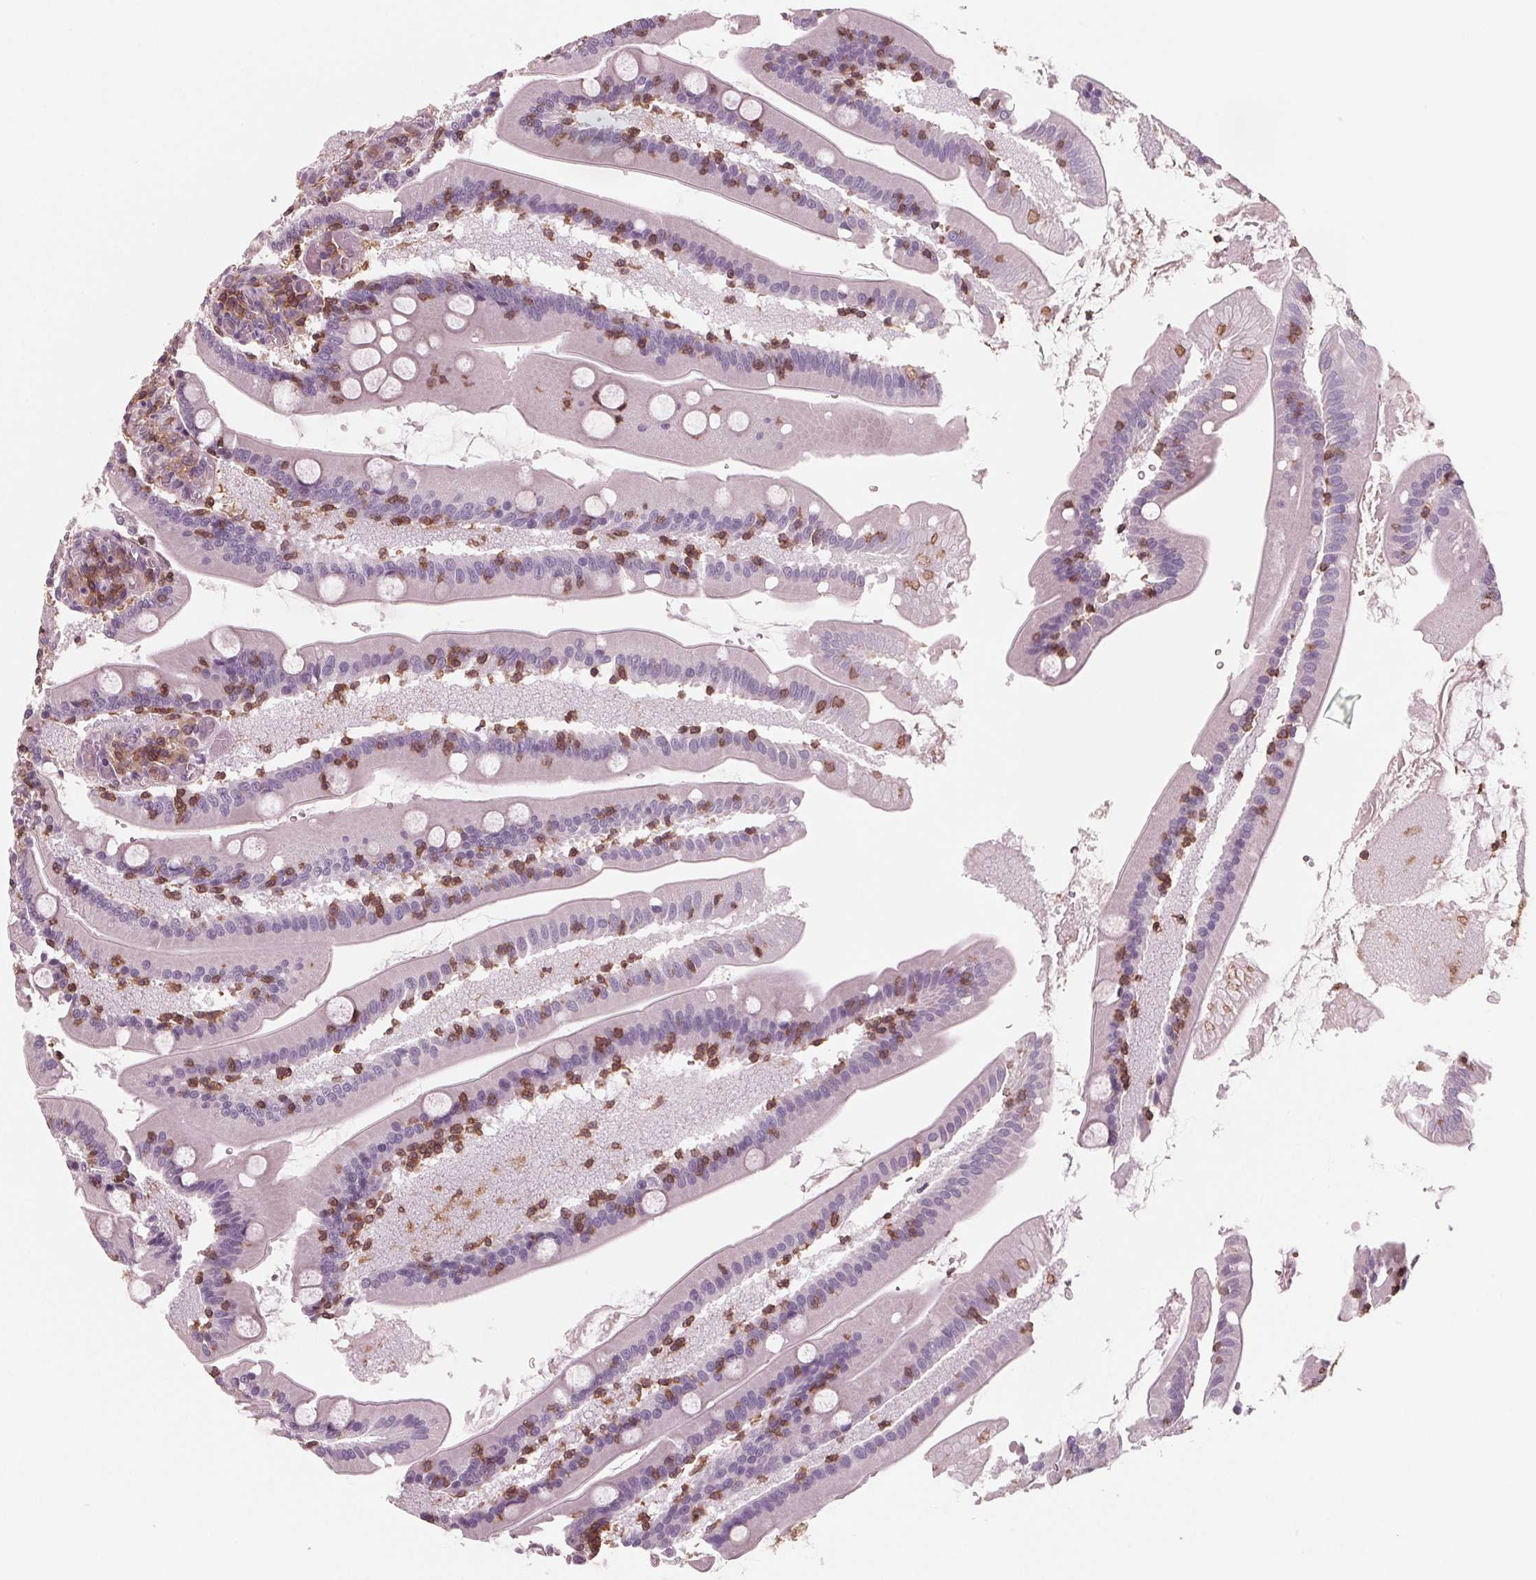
{"staining": {"intensity": "negative", "quantity": "none", "location": "none"}, "tissue": "small intestine", "cell_type": "Glandular cells", "image_type": "normal", "snomed": [{"axis": "morphology", "description": "Normal tissue, NOS"}, {"axis": "topography", "description": "Small intestine"}], "caption": "Glandular cells show no significant staining in normal small intestine.", "gene": "ARHGAP25", "patient": {"sex": "male", "age": 37}}